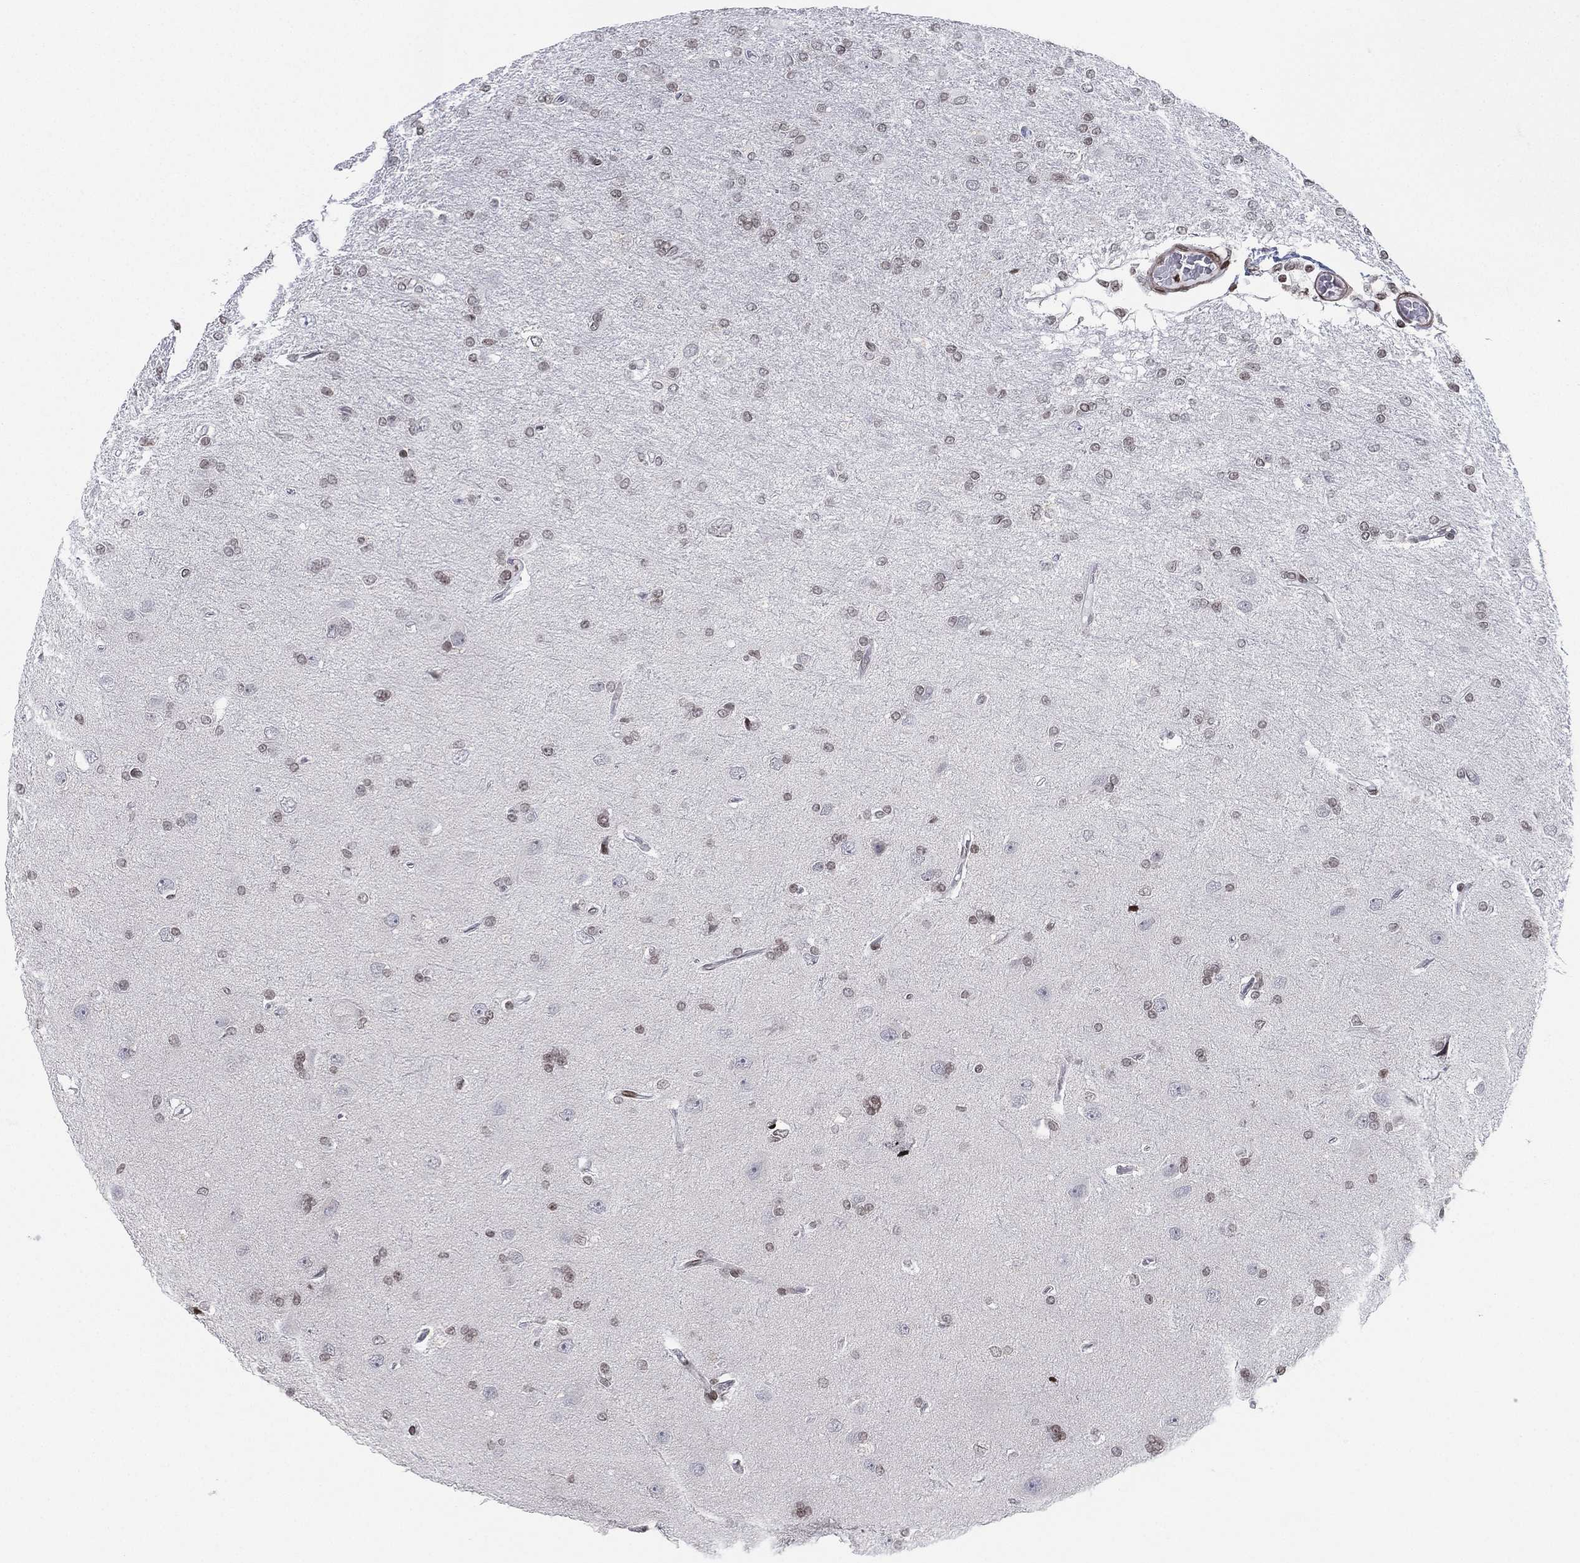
{"staining": {"intensity": "weak", "quantity": "25%-75%", "location": "nuclear"}, "tissue": "glioma", "cell_type": "Tumor cells", "image_type": "cancer", "snomed": [{"axis": "morphology", "description": "Glioma, malignant, High grade"}, {"axis": "topography", "description": "Cerebral cortex"}], "caption": "DAB (3,3'-diaminobenzidine) immunohistochemical staining of human malignant high-grade glioma exhibits weak nuclear protein positivity in approximately 25%-75% of tumor cells.", "gene": "MFSD14A", "patient": {"sex": "male", "age": 70}}